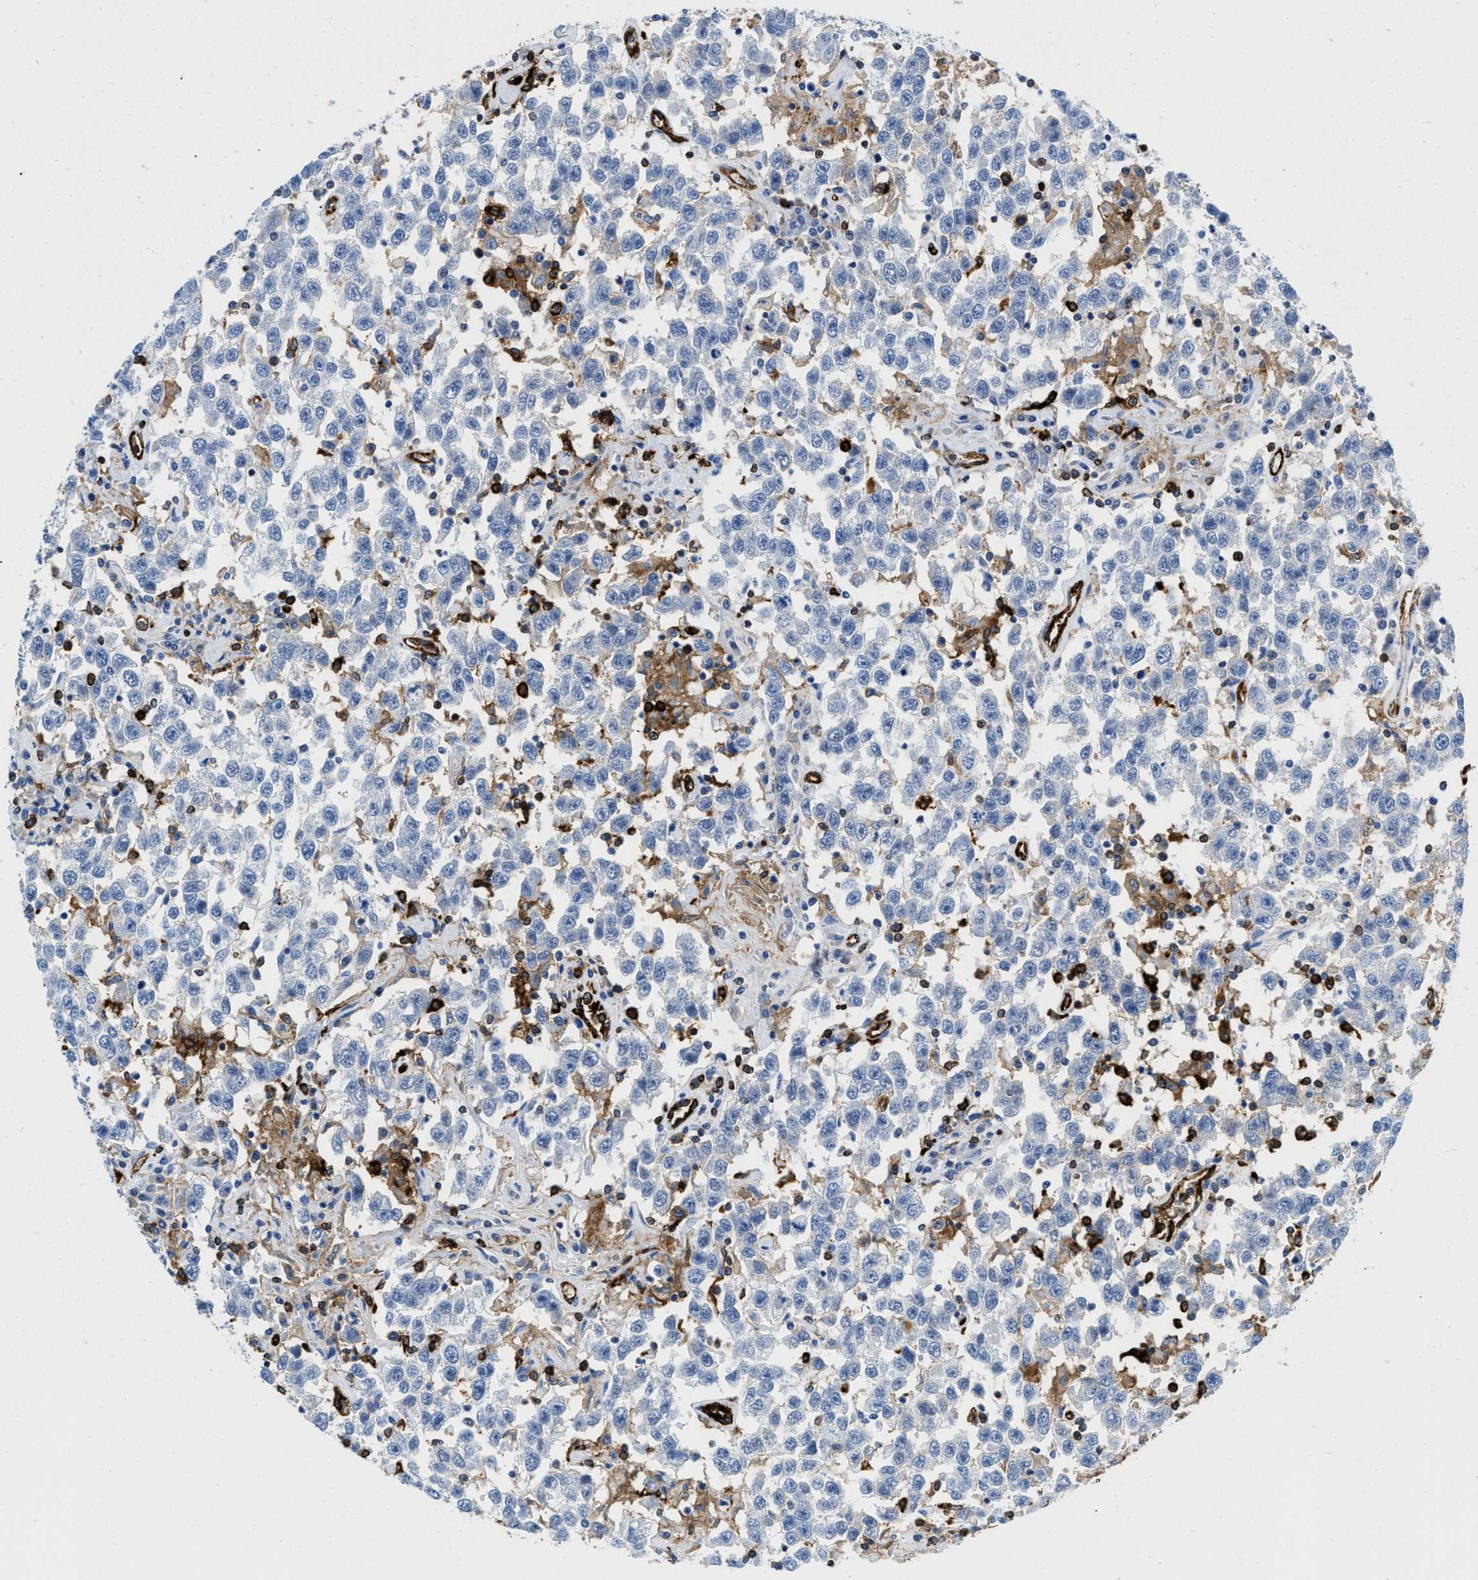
{"staining": {"intensity": "negative", "quantity": "none", "location": "none"}, "tissue": "testis cancer", "cell_type": "Tumor cells", "image_type": "cancer", "snomed": [{"axis": "morphology", "description": "Seminoma, NOS"}, {"axis": "topography", "description": "Testis"}], "caption": "Immunohistochemistry image of human testis cancer (seminoma) stained for a protein (brown), which reveals no expression in tumor cells. (Brightfield microscopy of DAB immunohistochemistry (IHC) at high magnification).", "gene": "CD226", "patient": {"sex": "male", "age": 41}}